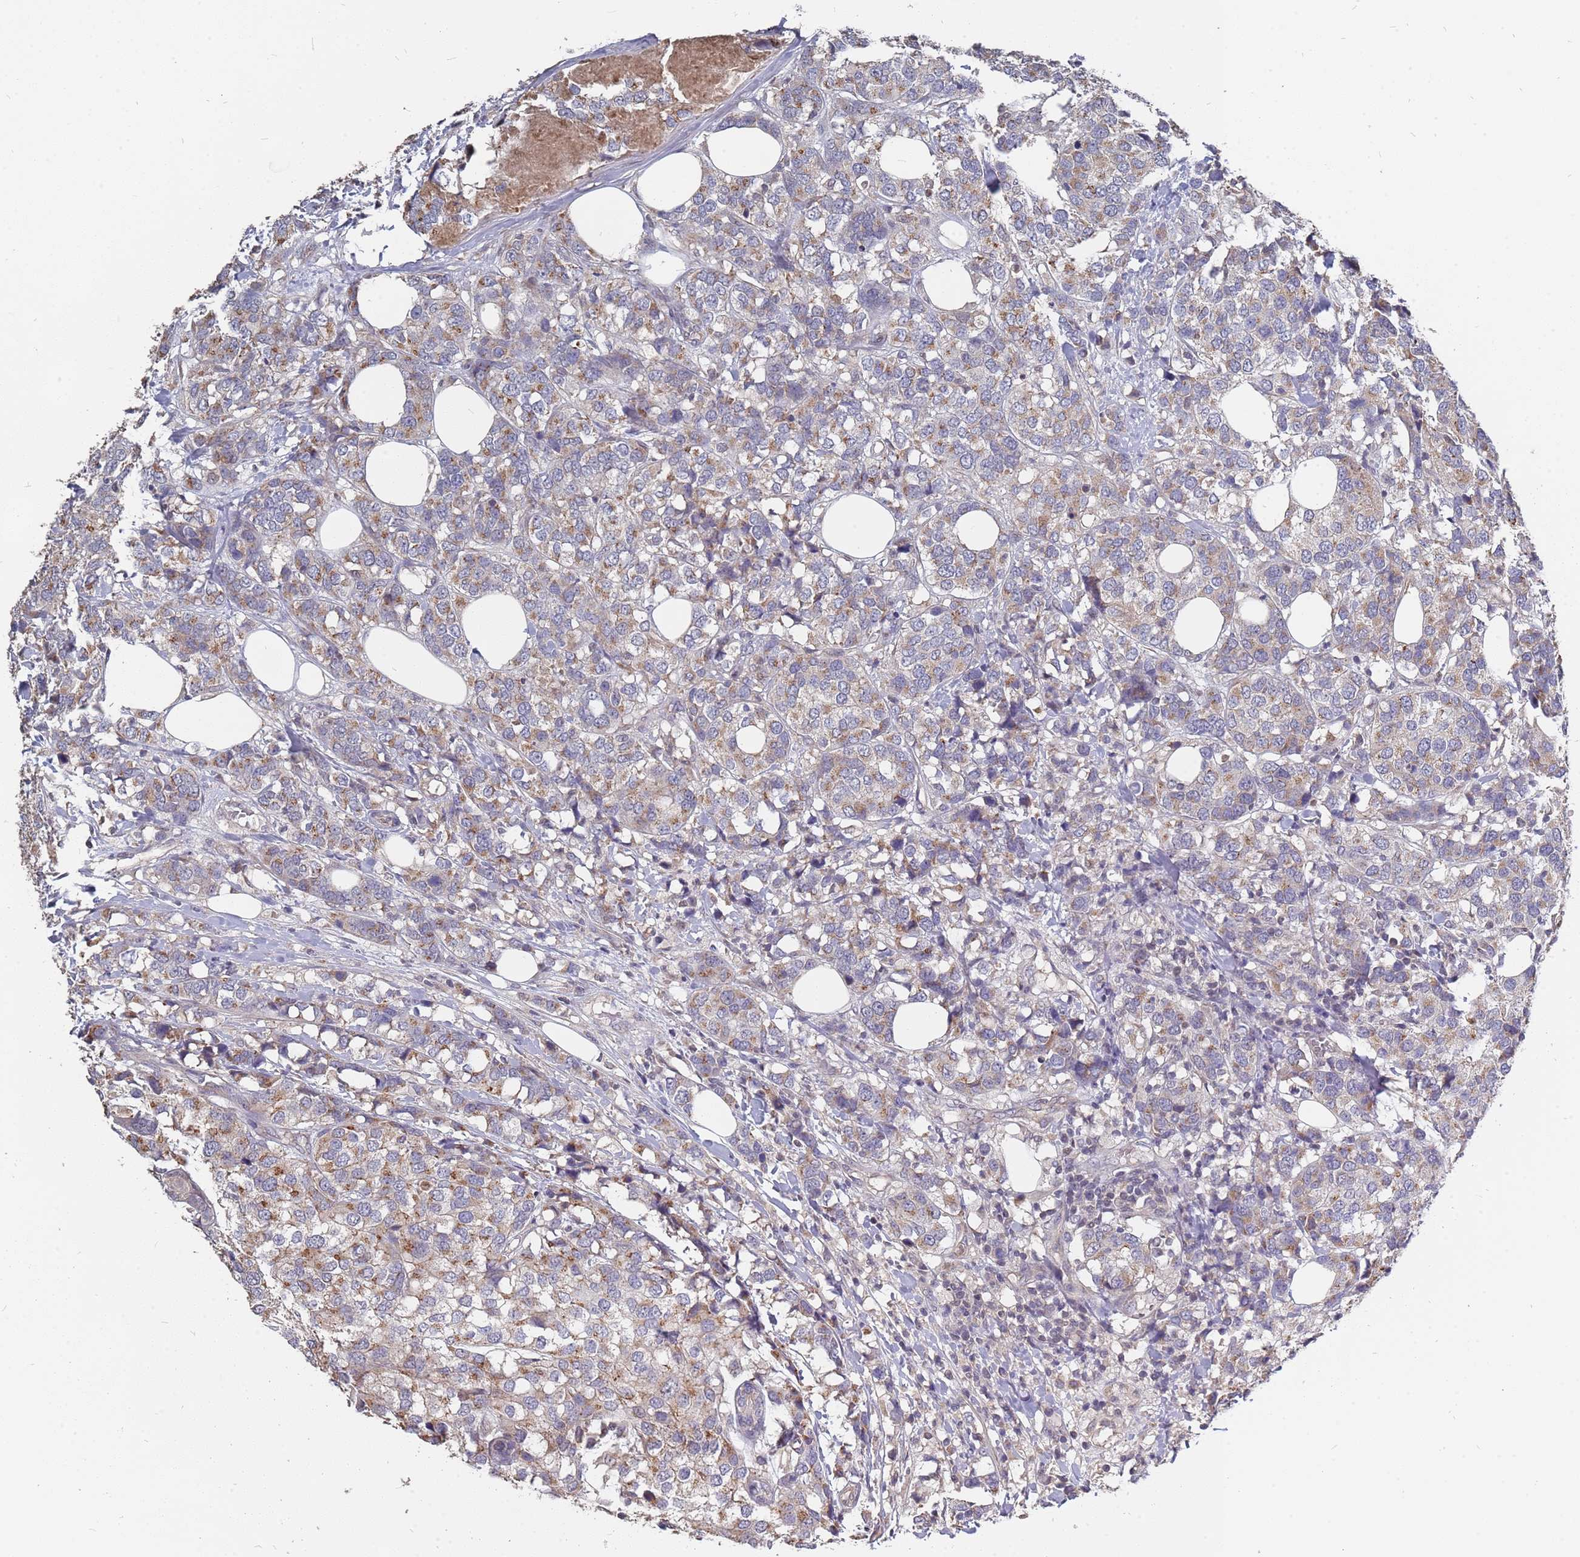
{"staining": {"intensity": "weak", "quantity": "25%-75%", "location": "cytoplasmic/membranous"}, "tissue": "breast cancer", "cell_type": "Tumor cells", "image_type": "cancer", "snomed": [{"axis": "morphology", "description": "Lobular carcinoma"}, {"axis": "topography", "description": "Breast"}], "caption": "Approximately 25%-75% of tumor cells in breast cancer (lobular carcinoma) display weak cytoplasmic/membranous protein staining as visualized by brown immunohistochemical staining.", "gene": "TCEANC2", "patient": {"sex": "female", "age": 59}}